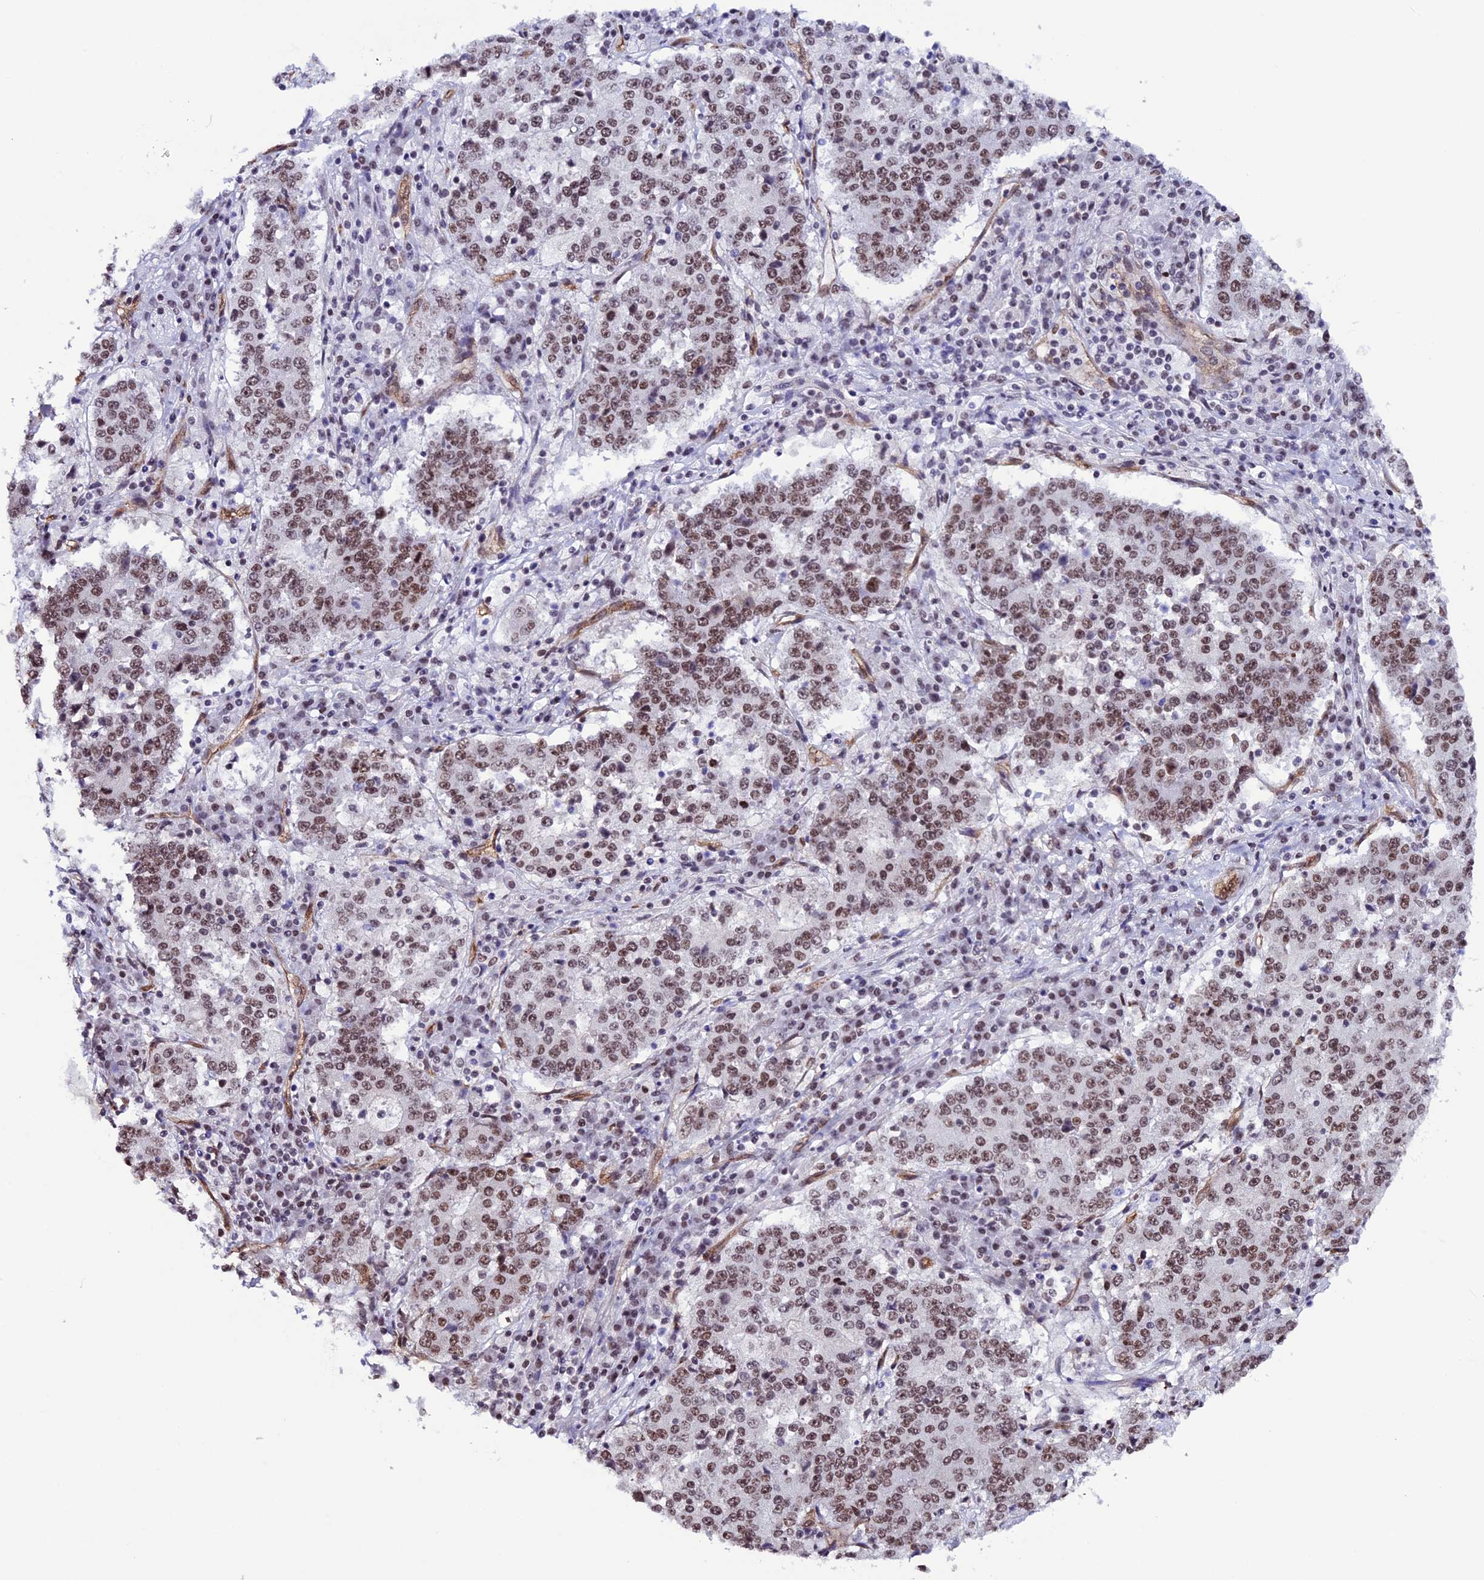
{"staining": {"intensity": "moderate", "quantity": ">75%", "location": "nuclear"}, "tissue": "stomach cancer", "cell_type": "Tumor cells", "image_type": "cancer", "snomed": [{"axis": "morphology", "description": "Adenocarcinoma, NOS"}, {"axis": "topography", "description": "Stomach"}], "caption": "Stomach cancer (adenocarcinoma) tissue displays moderate nuclear positivity in approximately >75% of tumor cells Immunohistochemistry (ihc) stains the protein of interest in brown and the nuclei are stained blue.", "gene": "MPHOSPH8", "patient": {"sex": "male", "age": 59}}